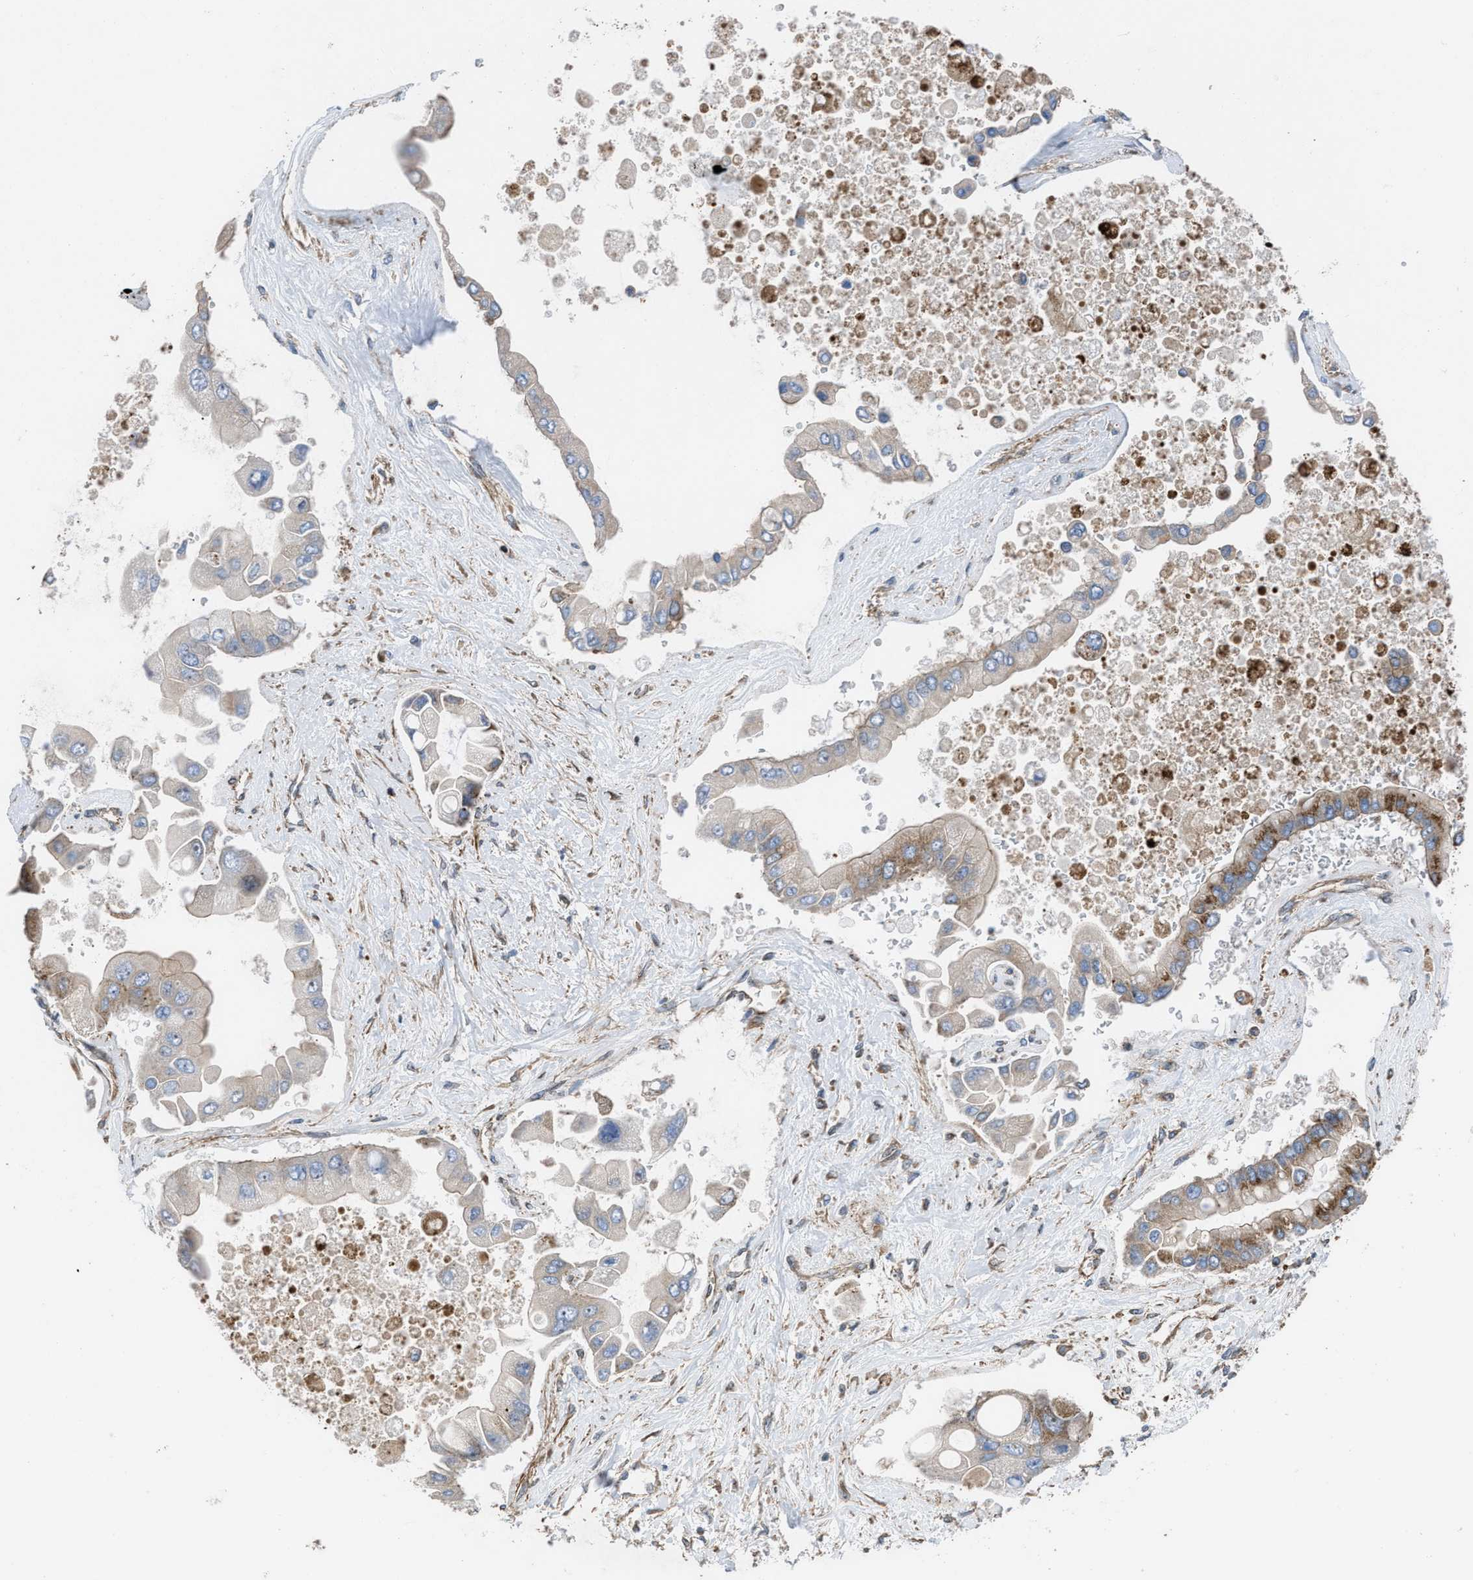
{"staining": {"intensity": "moderate", "quantity": "<25%", "location": "cytoplasmic/membranous"}, "tissue": "liver cancer", "cell_type": "Tumor cells", "image_type": "cancer", "snomed": [{"axis": "morphology", "description": "Cholangiocarcinoma"}, {"axis": "topography", "description": "Liver"}], "caption": "Protein analysis of liver cholangiocarcinoma tissue demonstrates moderate cytoplasmic/membranous positivity in about <25% of tumor cells.", "gene": "PTPRE", "patient": {"sex": "male", "age": 50}}